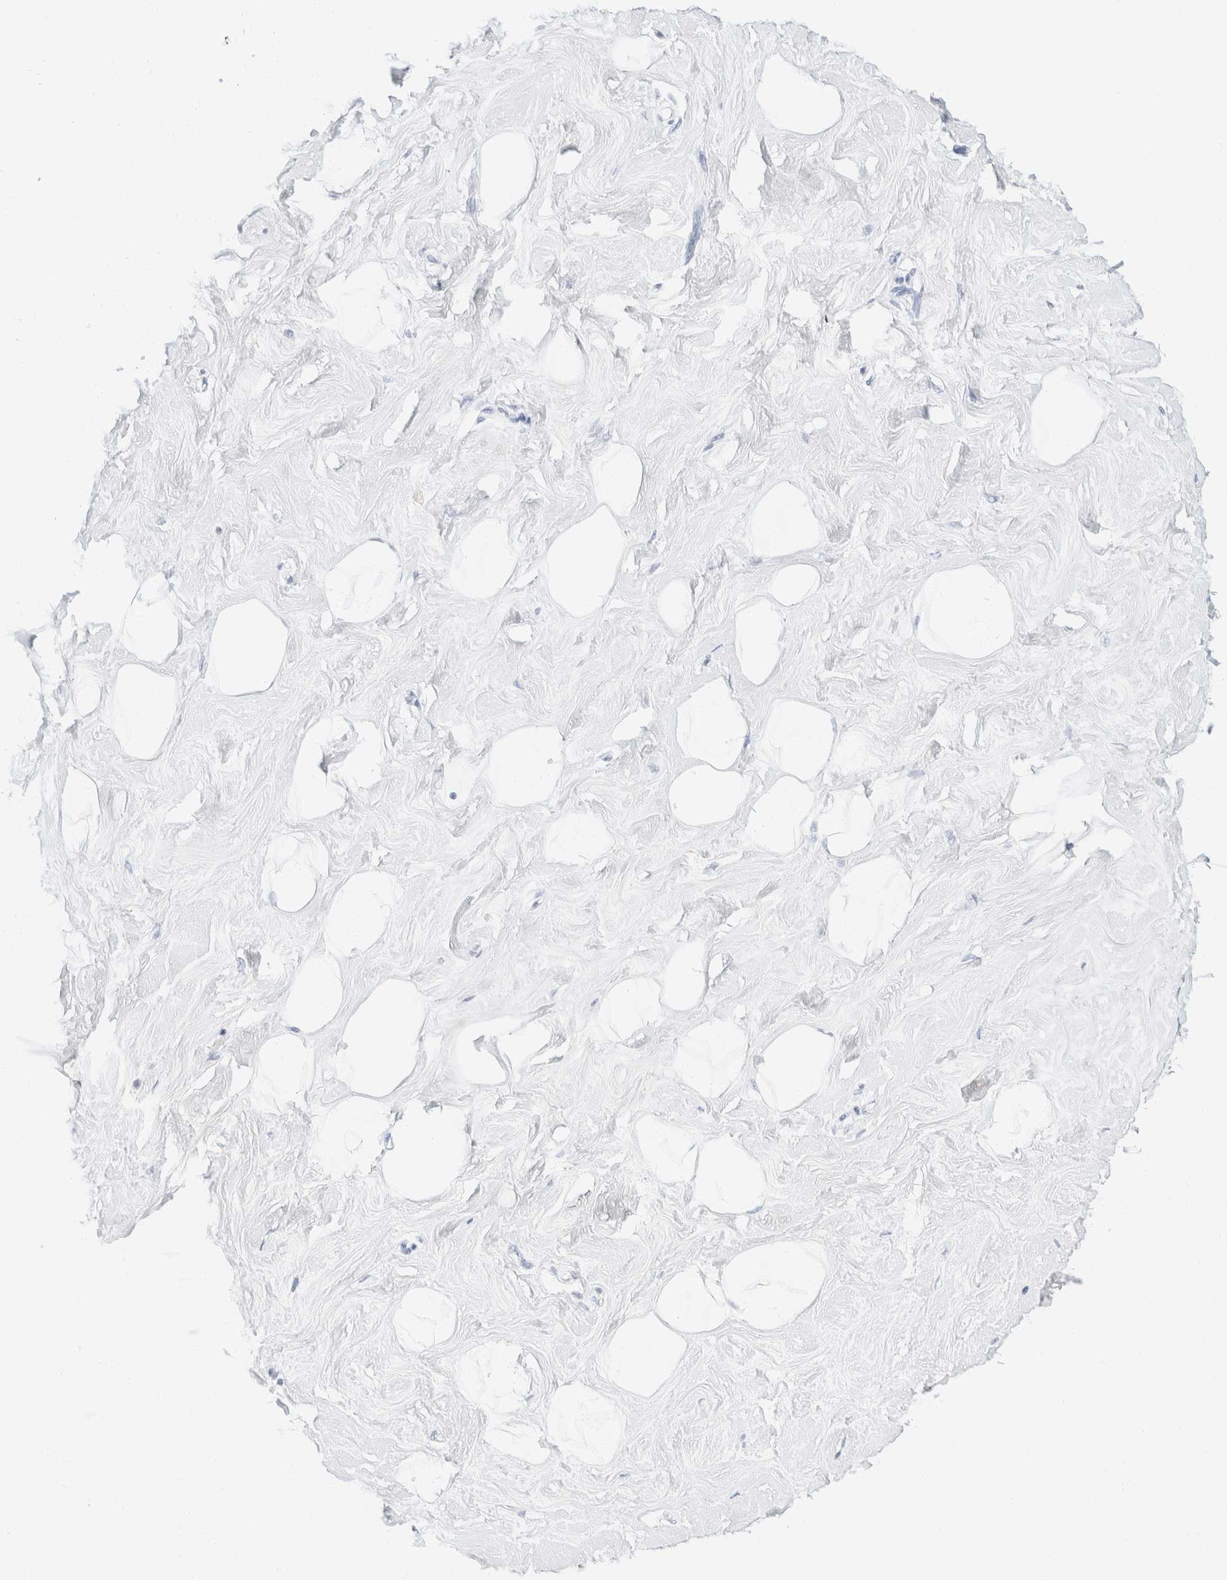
{"staining": {"intensity": "negative", "quantity": "none", "location": "none"}, "tissue": "breast", "cell_type": "Adipocytes", "image_type": "normal", "snomed": [{"axis": "morphology", "description": "Normal tissue, NOS"}, {"axis": "topography", "description": "Breast"}], "caption": "Immunohistochemical staining of normal human breast shows no significant positivity in adipocytes.", "gene": "KRT20", "patient": {"sex": "female", "age": 23}}